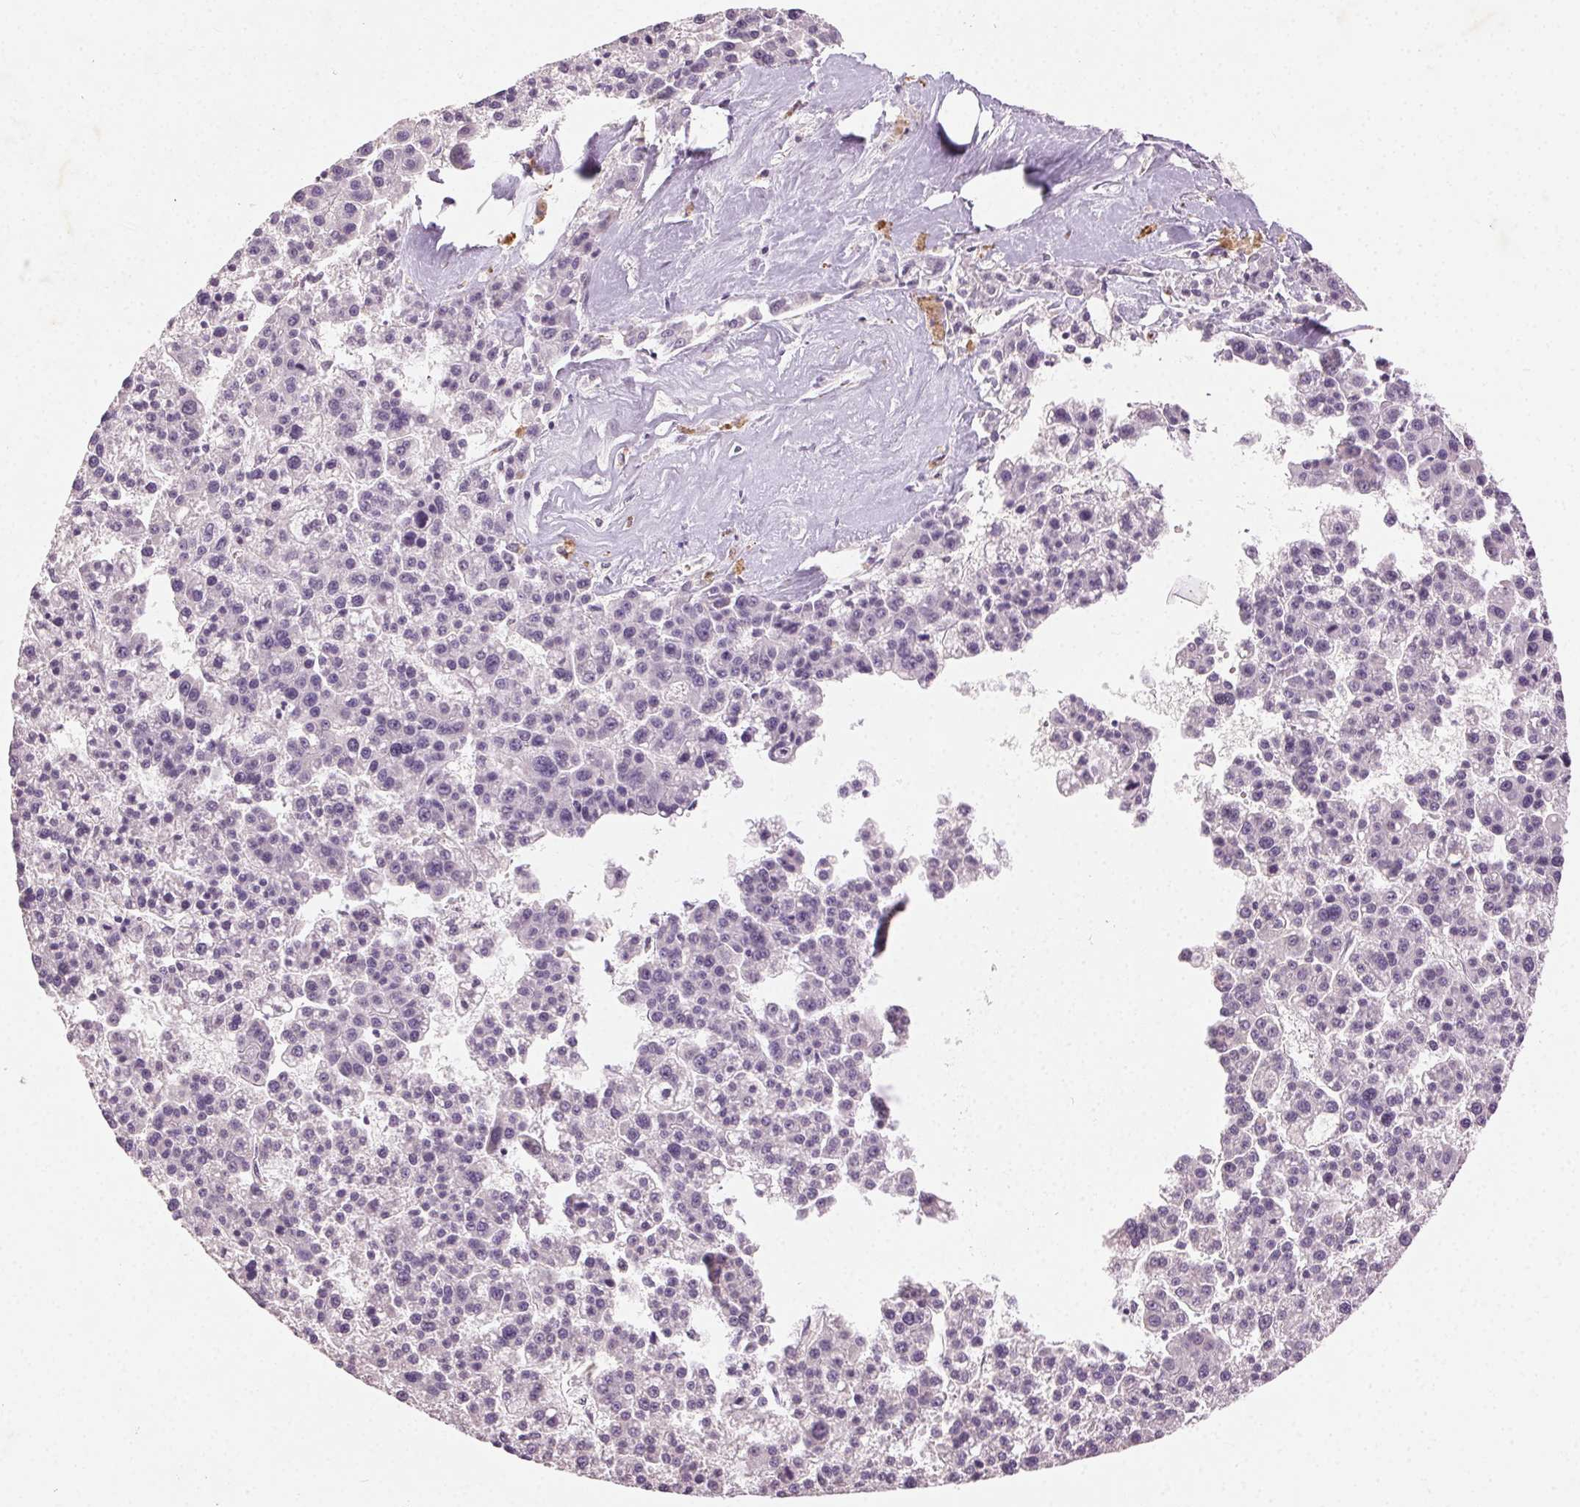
{"staining": {"intensity": "negative", "quantity": "none", "location": "none"}, "tissue": "liver cancer", "cell_type": "Tumor cells", "image_type": "cancer", "snomed": [{"axis": "morphology", "description": "Carcinoma, Hepatocellular, NOS"}, {"axis": "topography", "description": "Liver"}], "caption": "A photomicrograph of human liver cancer (hepatocellular carcinoma) is negative for staining in tumor cells.", "gene": "CLTRN", "patient": {"sex": "female", "age": 58}}